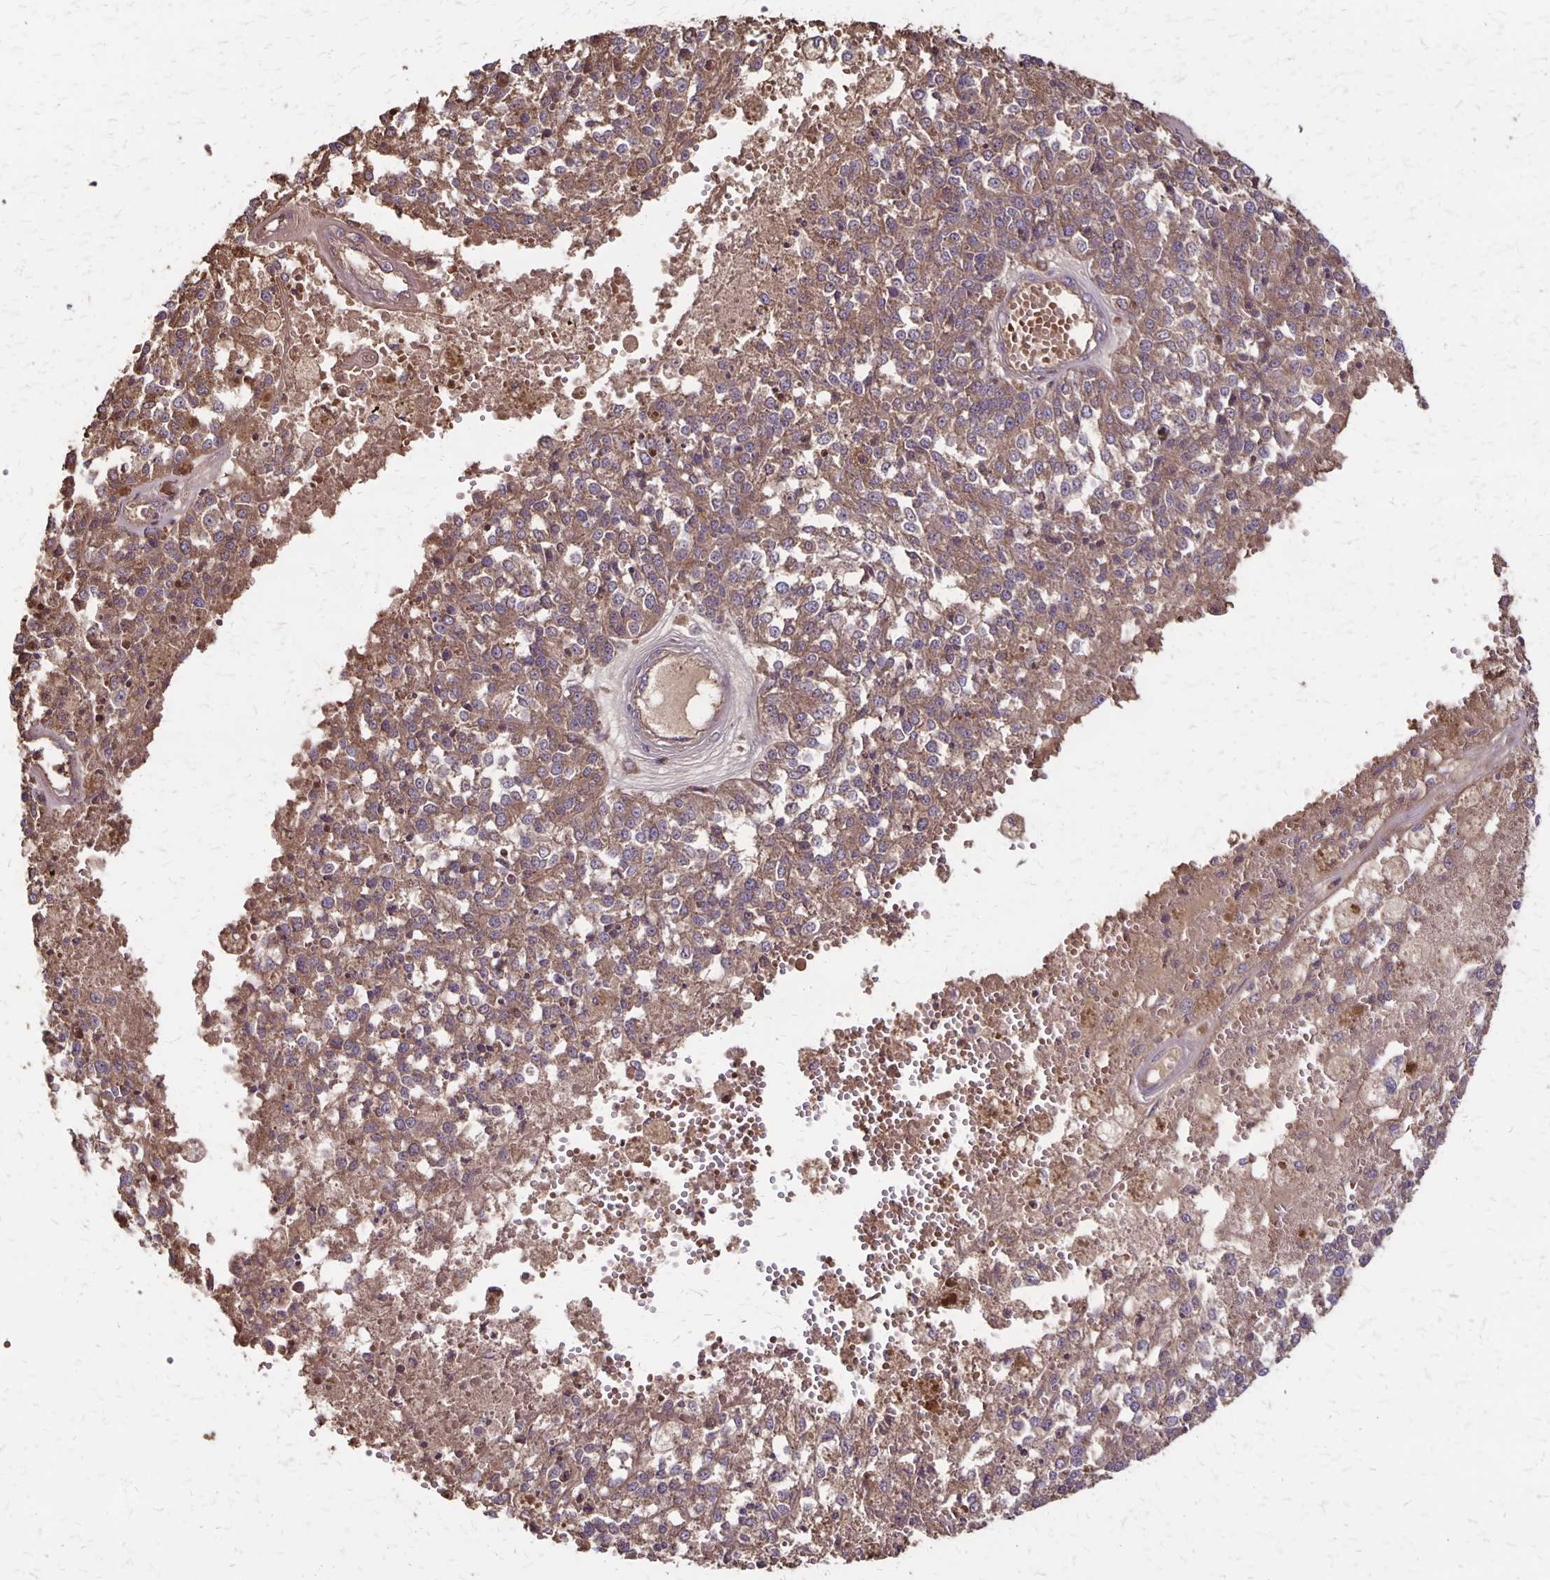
{"staining": {"intensity": "moderate", "quantity": ">75%", "location": "cytoplasmic/membranous"}, "tissue": "melanoma", "cell_type": "Tumor cells", "image_type": "cancer", "snomed": [{"axis": "morphology", "description": "Malignant melanoma, Metastatic site"}, {"axis": "topography", "description": "Lymph node"}], "caption": "The photomicrograph exhibits a brown stain indicating the presence of a protein in the cytoplasmic/membranous of tumor cells in melanoma.", "gene": "PROM2", "patient": {"sex": "female", "age": 64}}